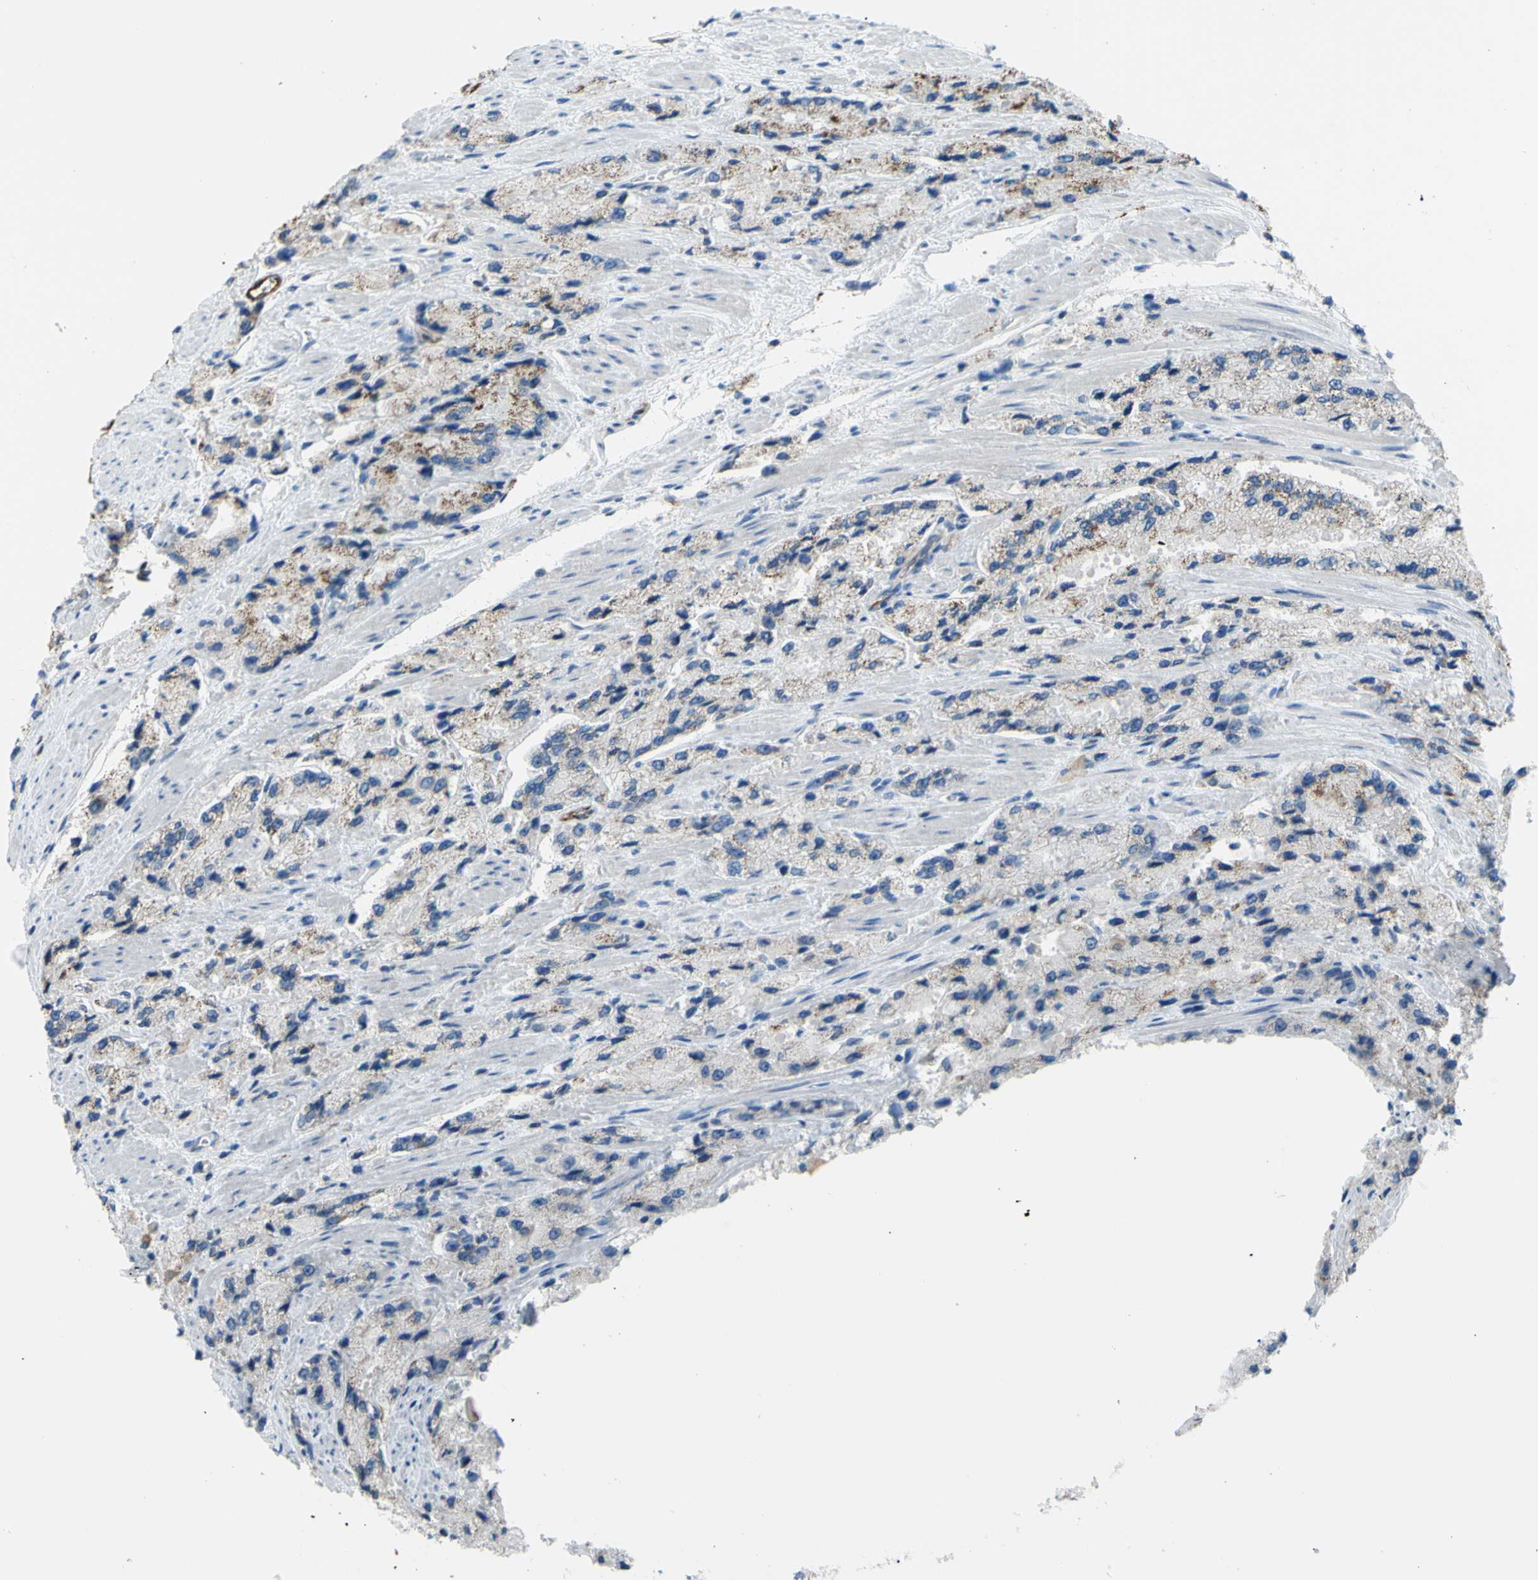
{"staining": {"intensity": "weak", "quantity": "25%-75%", "location": "cytoplasmic/membranous"}, "tissue": "prostate cancer", "cell_type": "Tumor cells", "image_type": "cancer", "snomed": [{"axis": "morphology", "description": "Adenocarcinoma, High grade"}, {"axis": "topography", "description": "Prostate"}], "caption": "Prostate cancer (high-grade adenocarcinoma) tissue demonstrates weak cytoplasmic/membranous expression in approximately 25%-75% of tumor cells, visualized by immunohistochemistry.", "gene": "PRRG2", "patient": {"sex": "male", "age": 58}}